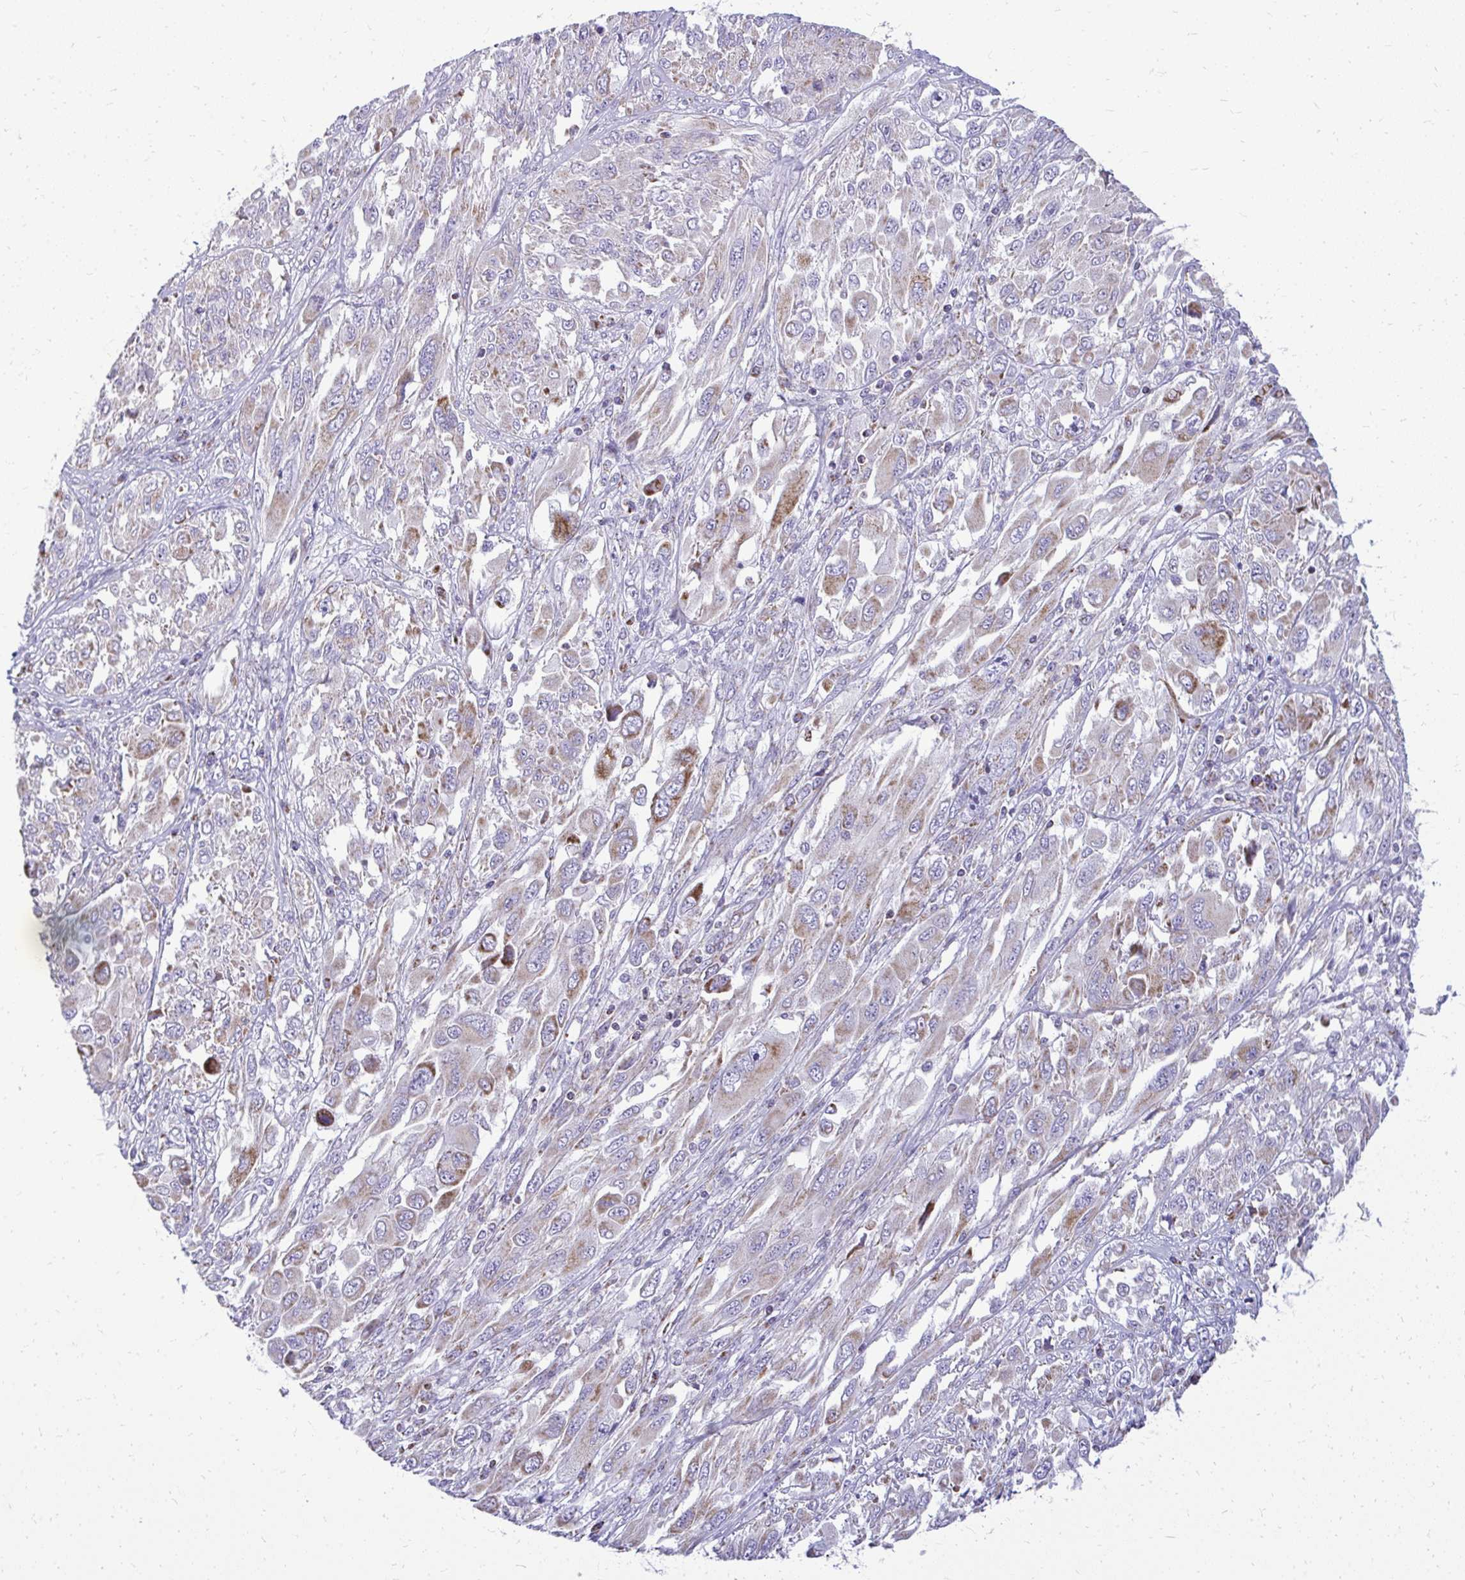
{"staining": {"intensity": "moderate", "quantity": "<25%", "location": "cytoplasmic/membranous"}, "tissue": "melanoma", "cell_type": "Tumor cells", "image_type": "cancer", "snomed": [{"axis": "morphology", "description": "Malignant melanoma, NOS"}, {"axis": "topography", "description": "Skin"}], "caption": "A brown stain highlights moderate cytoplasmic/membranous staining of a protein in melanoma tumor cells.", "gene": "IFIT1", "patient": {"sex": "female", "age": 91}}